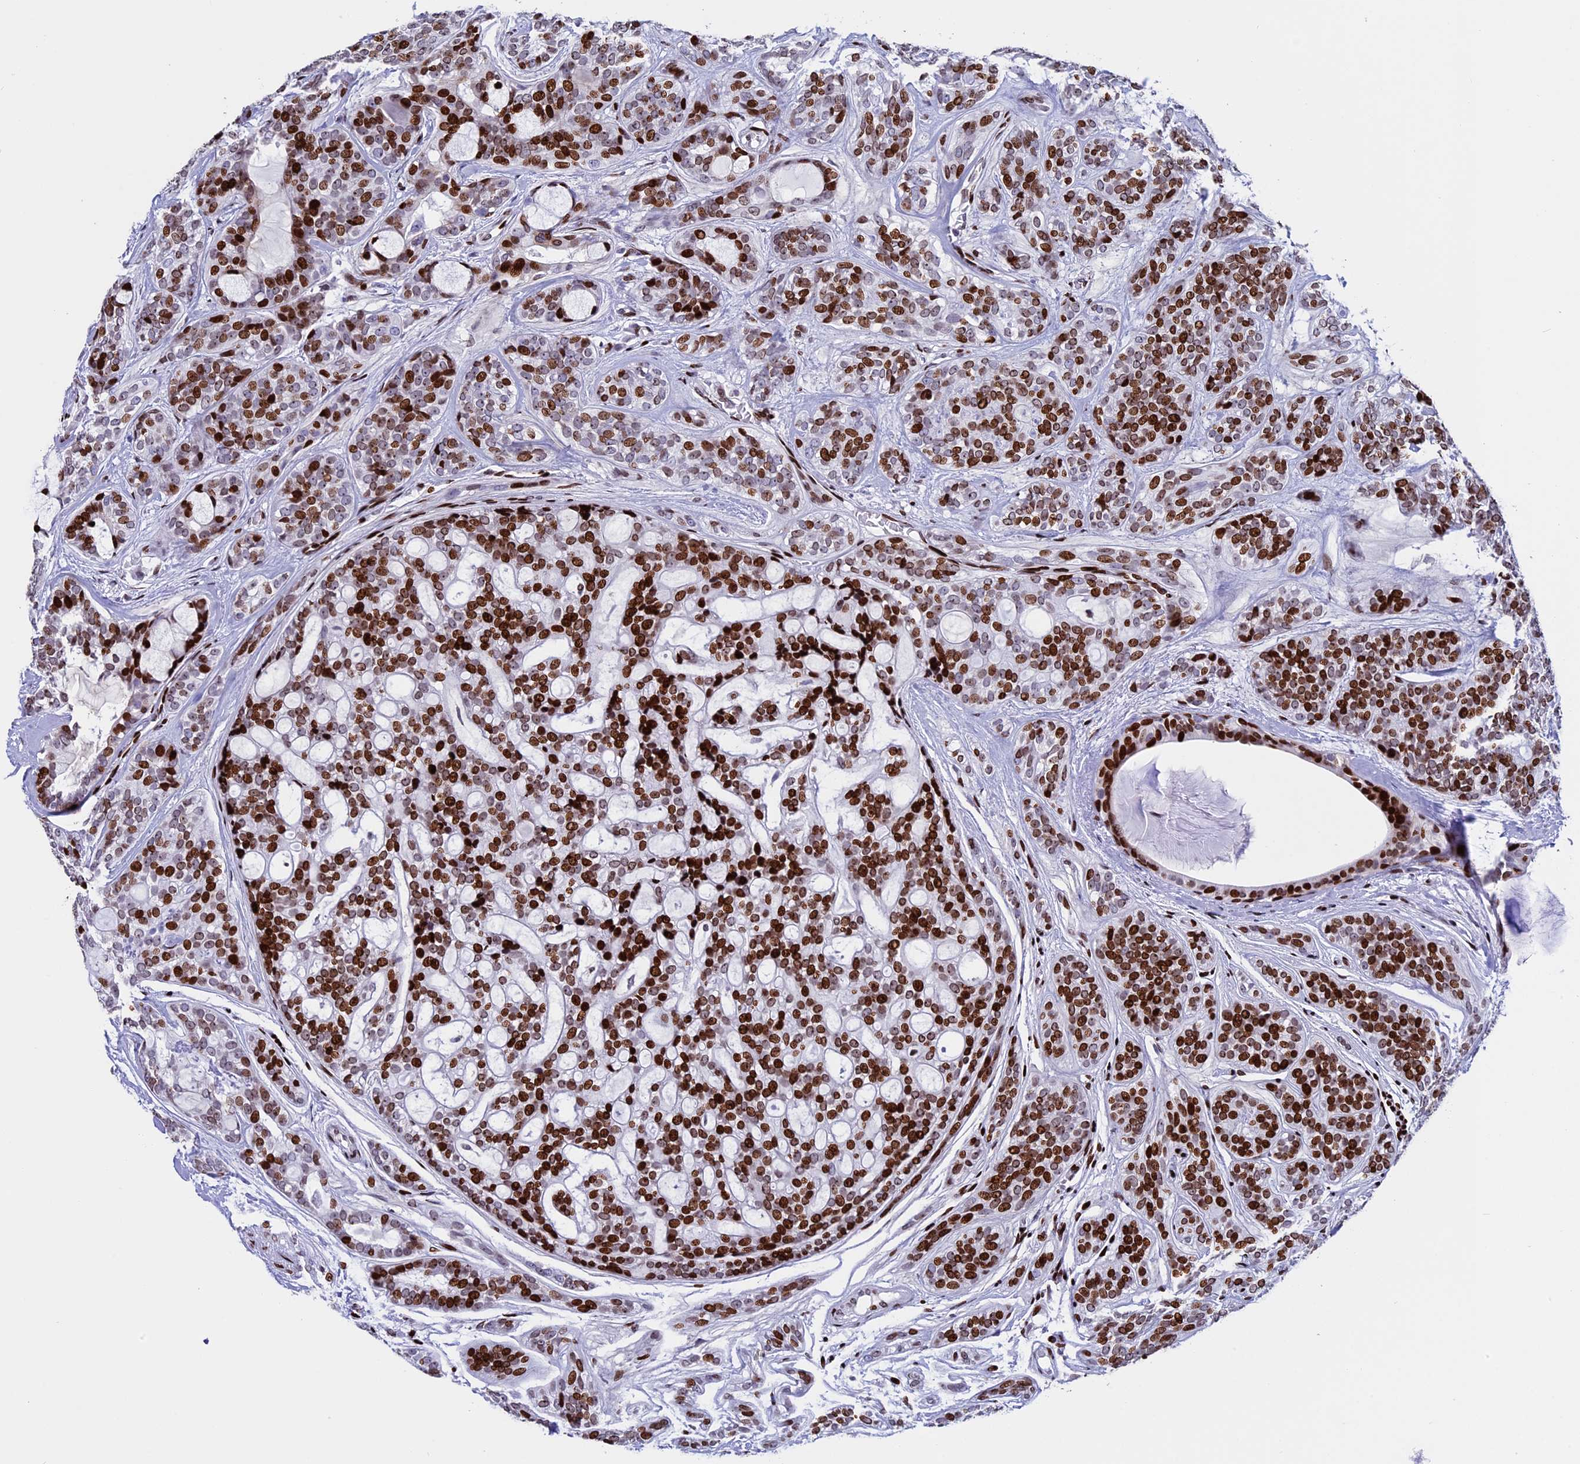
{"staining": {"intensity": "strong", "quantity": "25%-75%", "location": "nuclear"}, "tissue": "head and neck cancer", "cell_type": "Tumor cells", "image_type": "cancer", "snomed": [{"axis": "morphology", "description": "Adenocarcinoma, NOS"}, {"axis": "topography", "description": "Head-Neck"}], "caption": "Adenocarcinoma (head and neck) was stained to show a protein in brown. There is high levels of strong nuclear staining in about 25%-75% of tumor cells.", "gene": "BTBD3", "patient": {"sex": "male", "age": 66}}